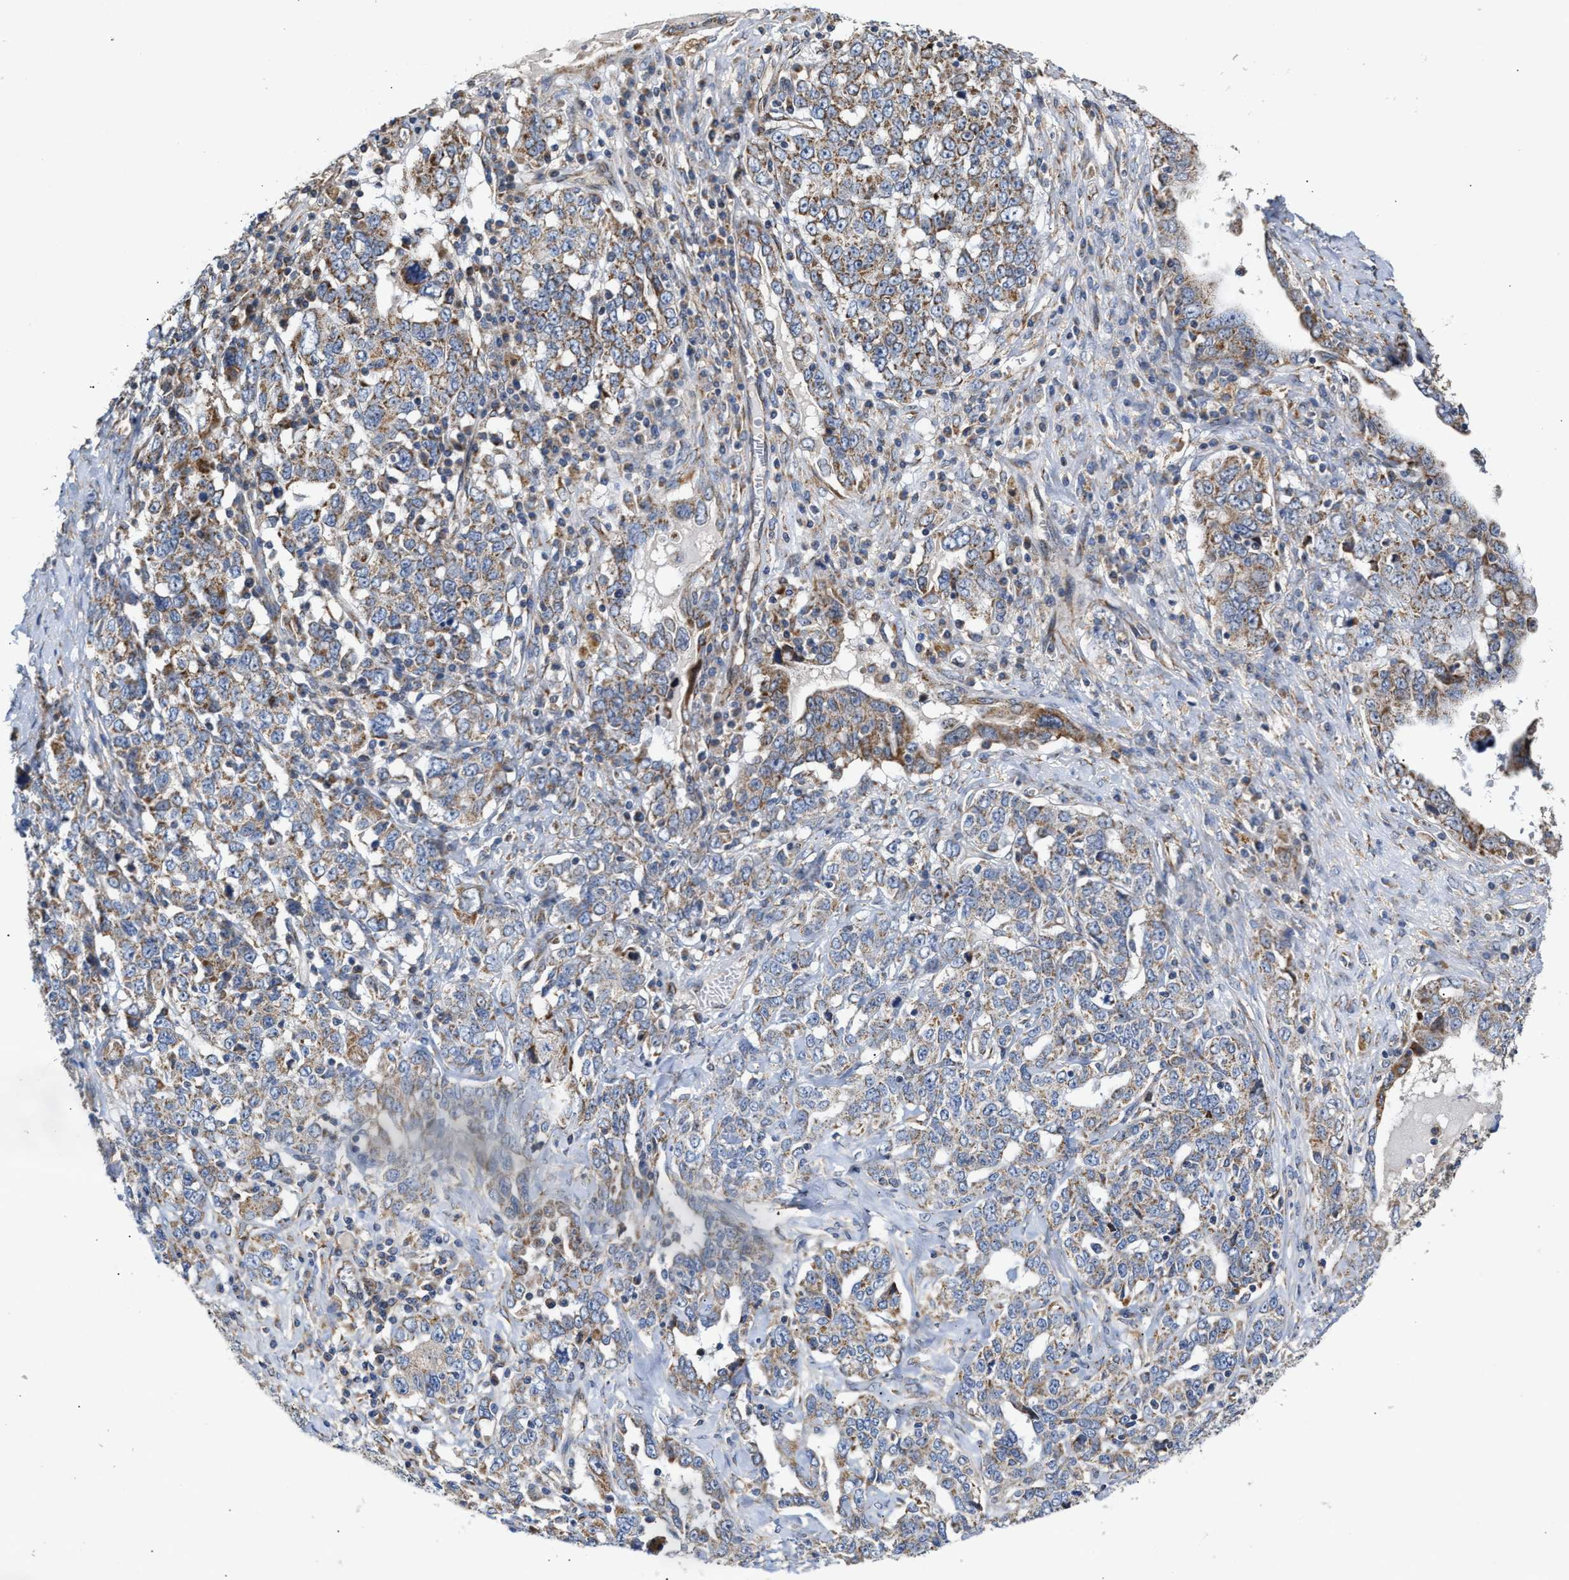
{"staining": {"intensity": "weak", "quantity": ">75%", "location": "cytoplasmic/membranous"}, "tissue": "ovarian cancer", "cell_type": "Tumor cells", "image_type": "cancer", "snomed": [{"axis": "morphology", "description": "Carcinoma, endometroid"}, {"axis": "topography", "description": "Ovary"}], "caption": "Endometroid carcinoma (ovarian) tissue displays weak cytoplasmic/membranous staining in approximately >75% of tumor cells, visualized by immunohistochemistry.", "gene": "MALSU1", "patient": {"sex": "female", "age": 62}}